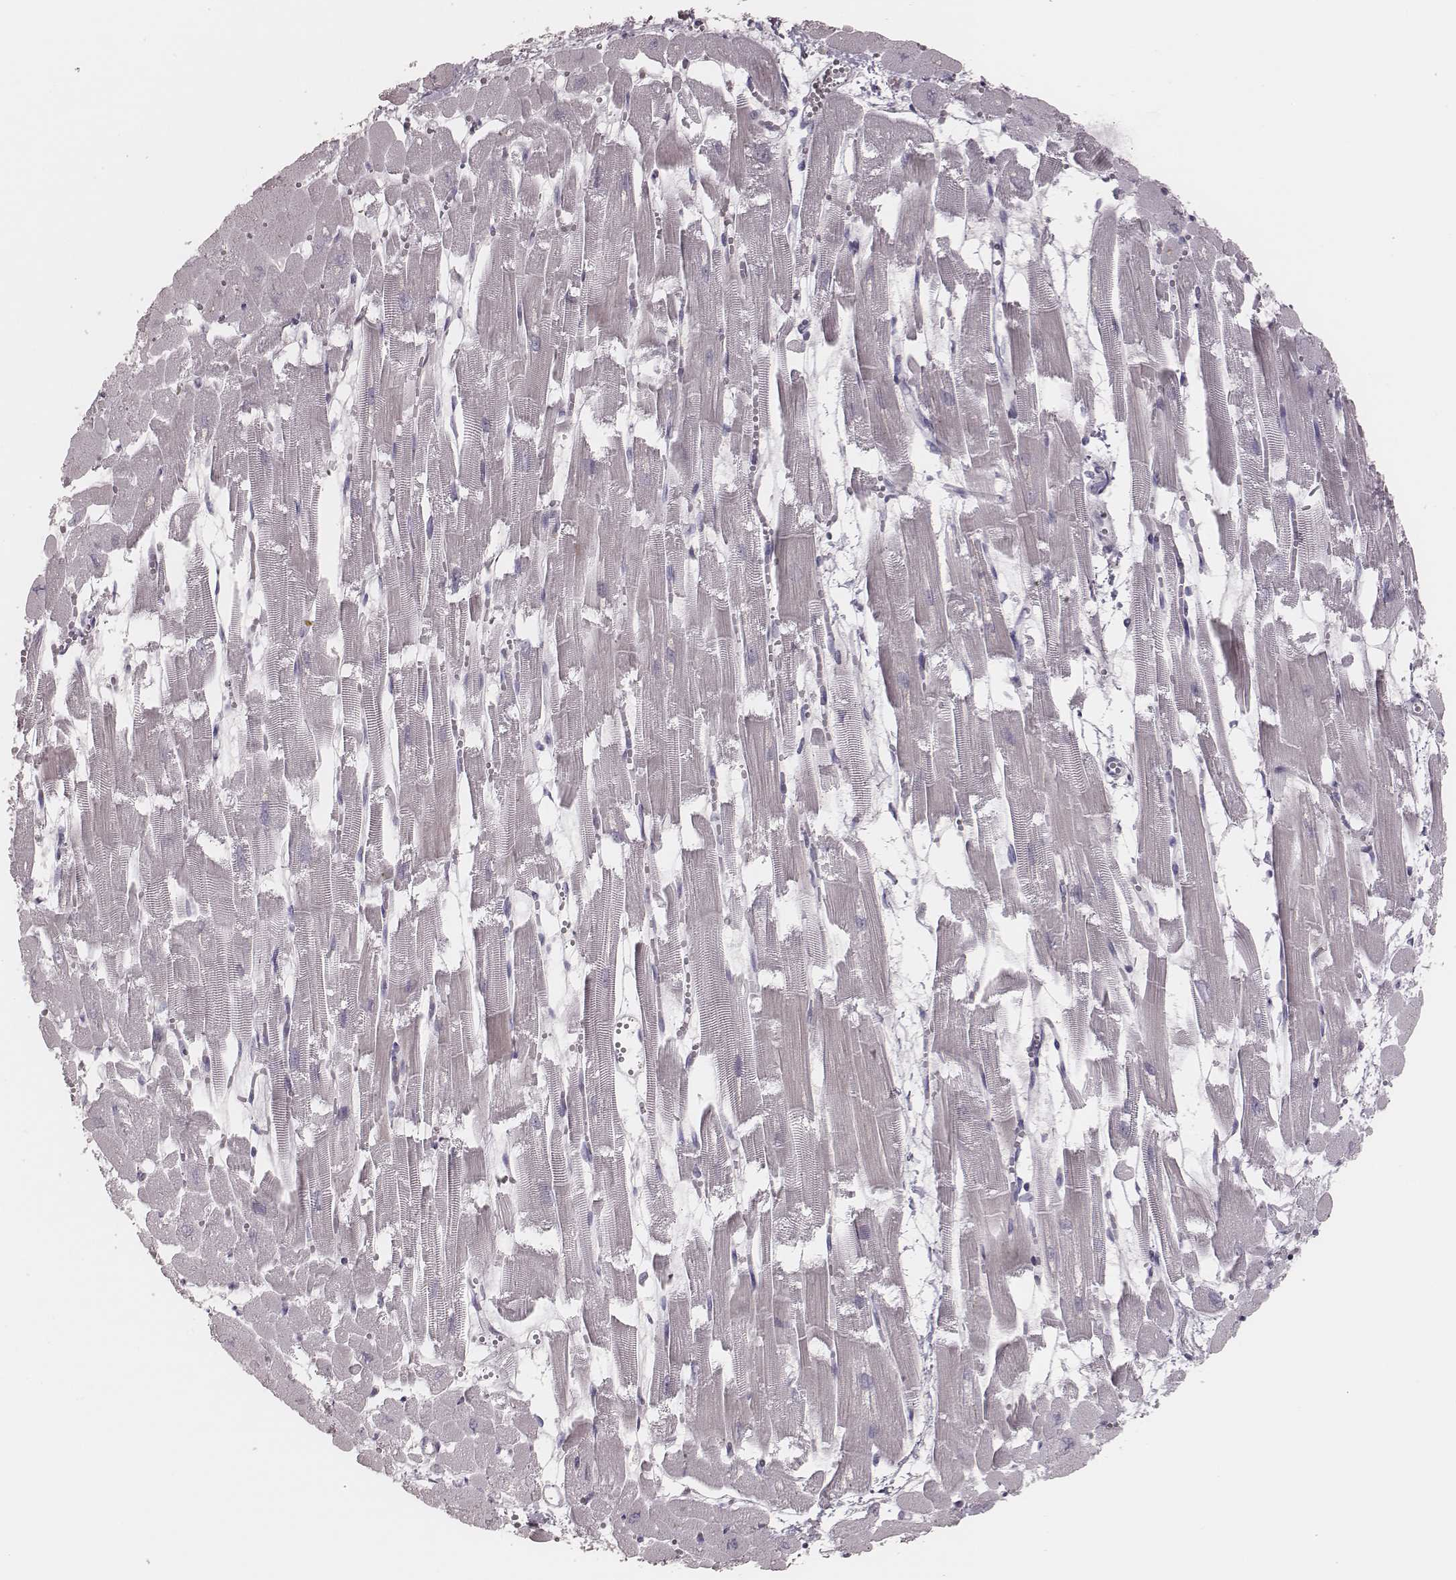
{"staining": {"intensity": "negative", "quantity": "none", "location": "none"}, "tissue": "heart muscle", "cell_type": "Cardiomyocytes", "image_type": "normal", "snomed": [{"axis": "morphology", "description": "Normal tissue, NOS"}, {"axis": "topography", "description": "Heart"}], "caption": "DAB (3,3'-diaminobenzidine) immunohistochemical staining of benign human heart muscle displays no significant positivity in cardiomyocytes.", "gene": "KIF5C", "patient": {"sex": "female", "age": 52}}